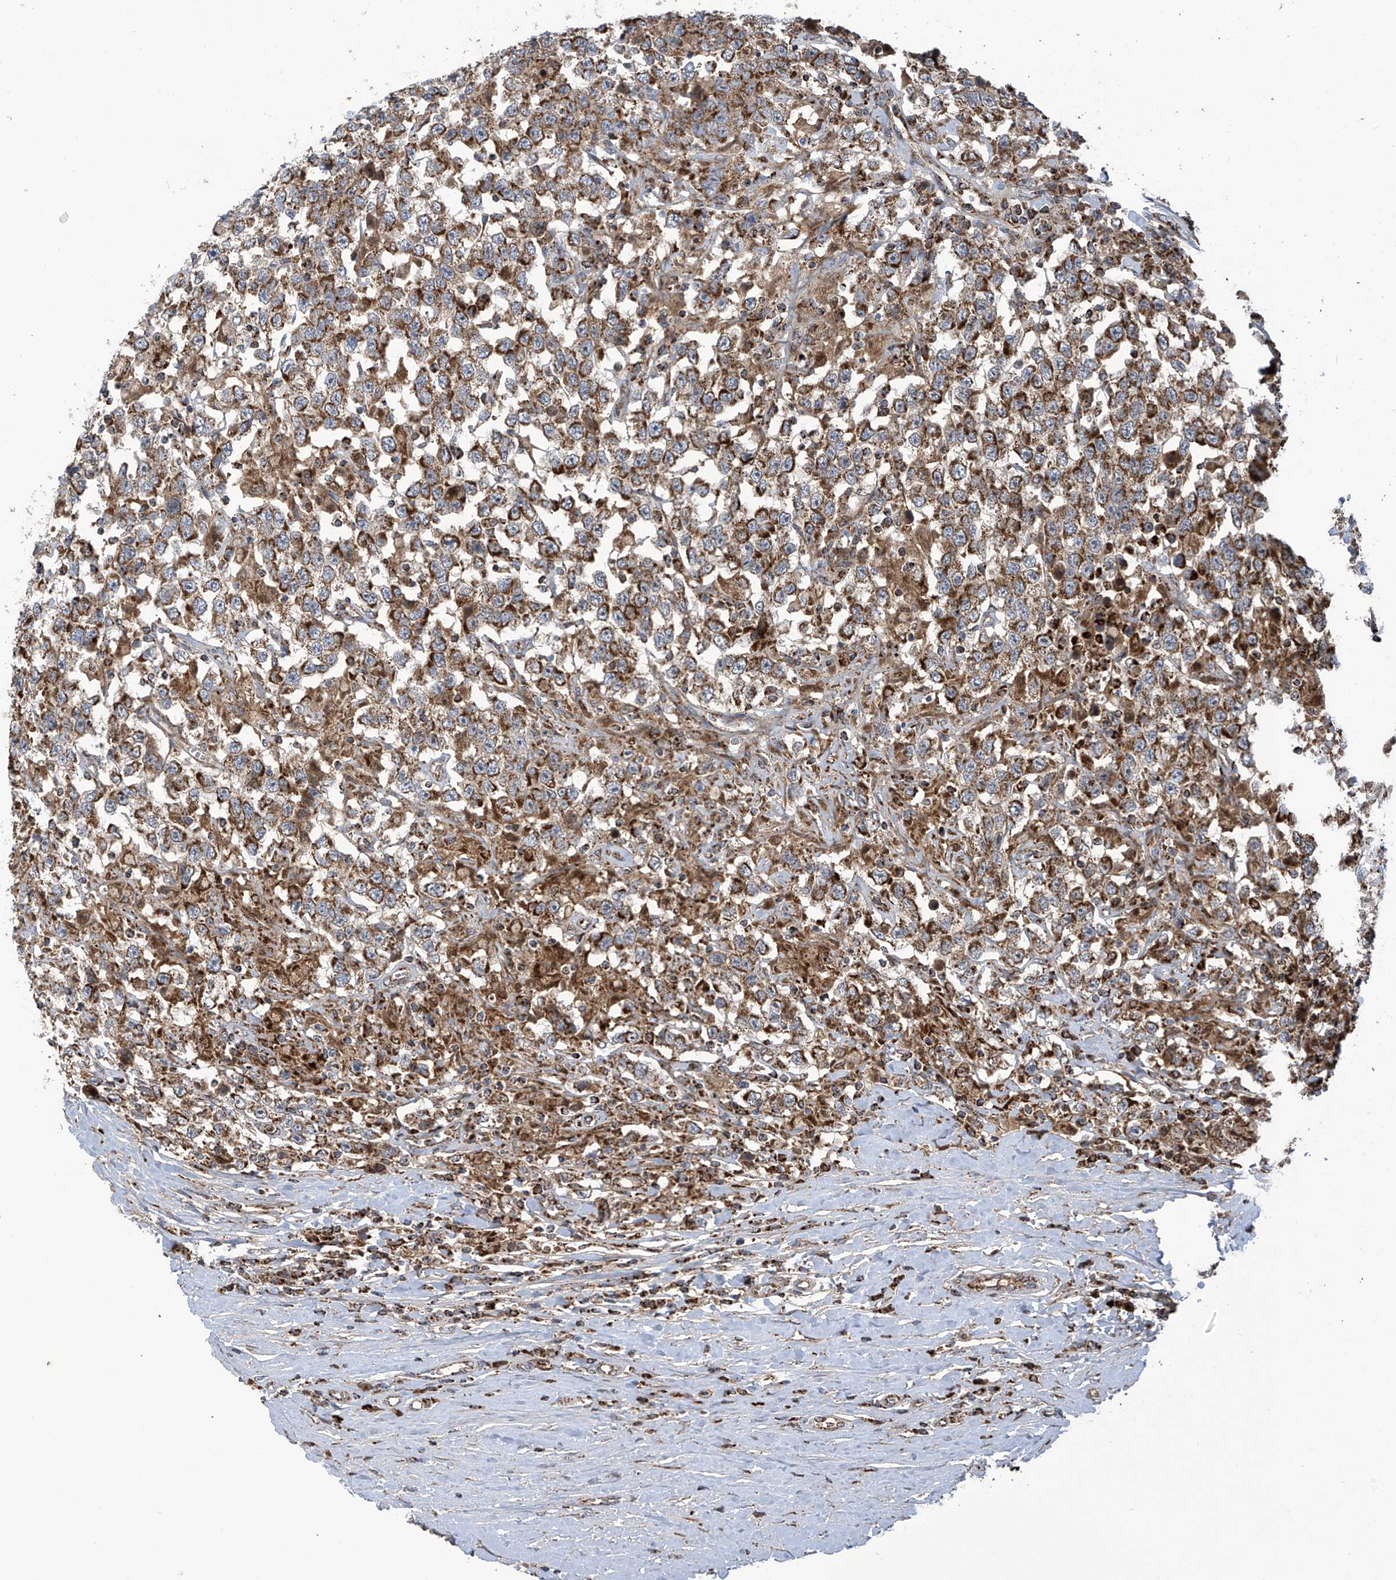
{"staining": {"intensity": "moderate", "quantity": ">75%", "location": "cytoplasmic/membranous"}, "tissue": "testis cancer", "cell_type": "Tumor cells", "image_type": "cancer", "snomed": [{"axis": "morphology", "description": "Seminoma, NOS"}, {"axis": "topography", "description": "Testis"}], "caption": "IHC (DAB (3,3'-diaminobenzidine)) staining of seminoma (testis) shows moderate cytoplasmic/membranous protein positivity in about >75% of tumor cells. Using DAB (3,3'-diaminobenzidine) (brown) and hematoxylin (blue) stains, captured at high magnification using brightfield microscopy.", "gene": "COX10", "patient": {"sex": "male", "age": 41}}